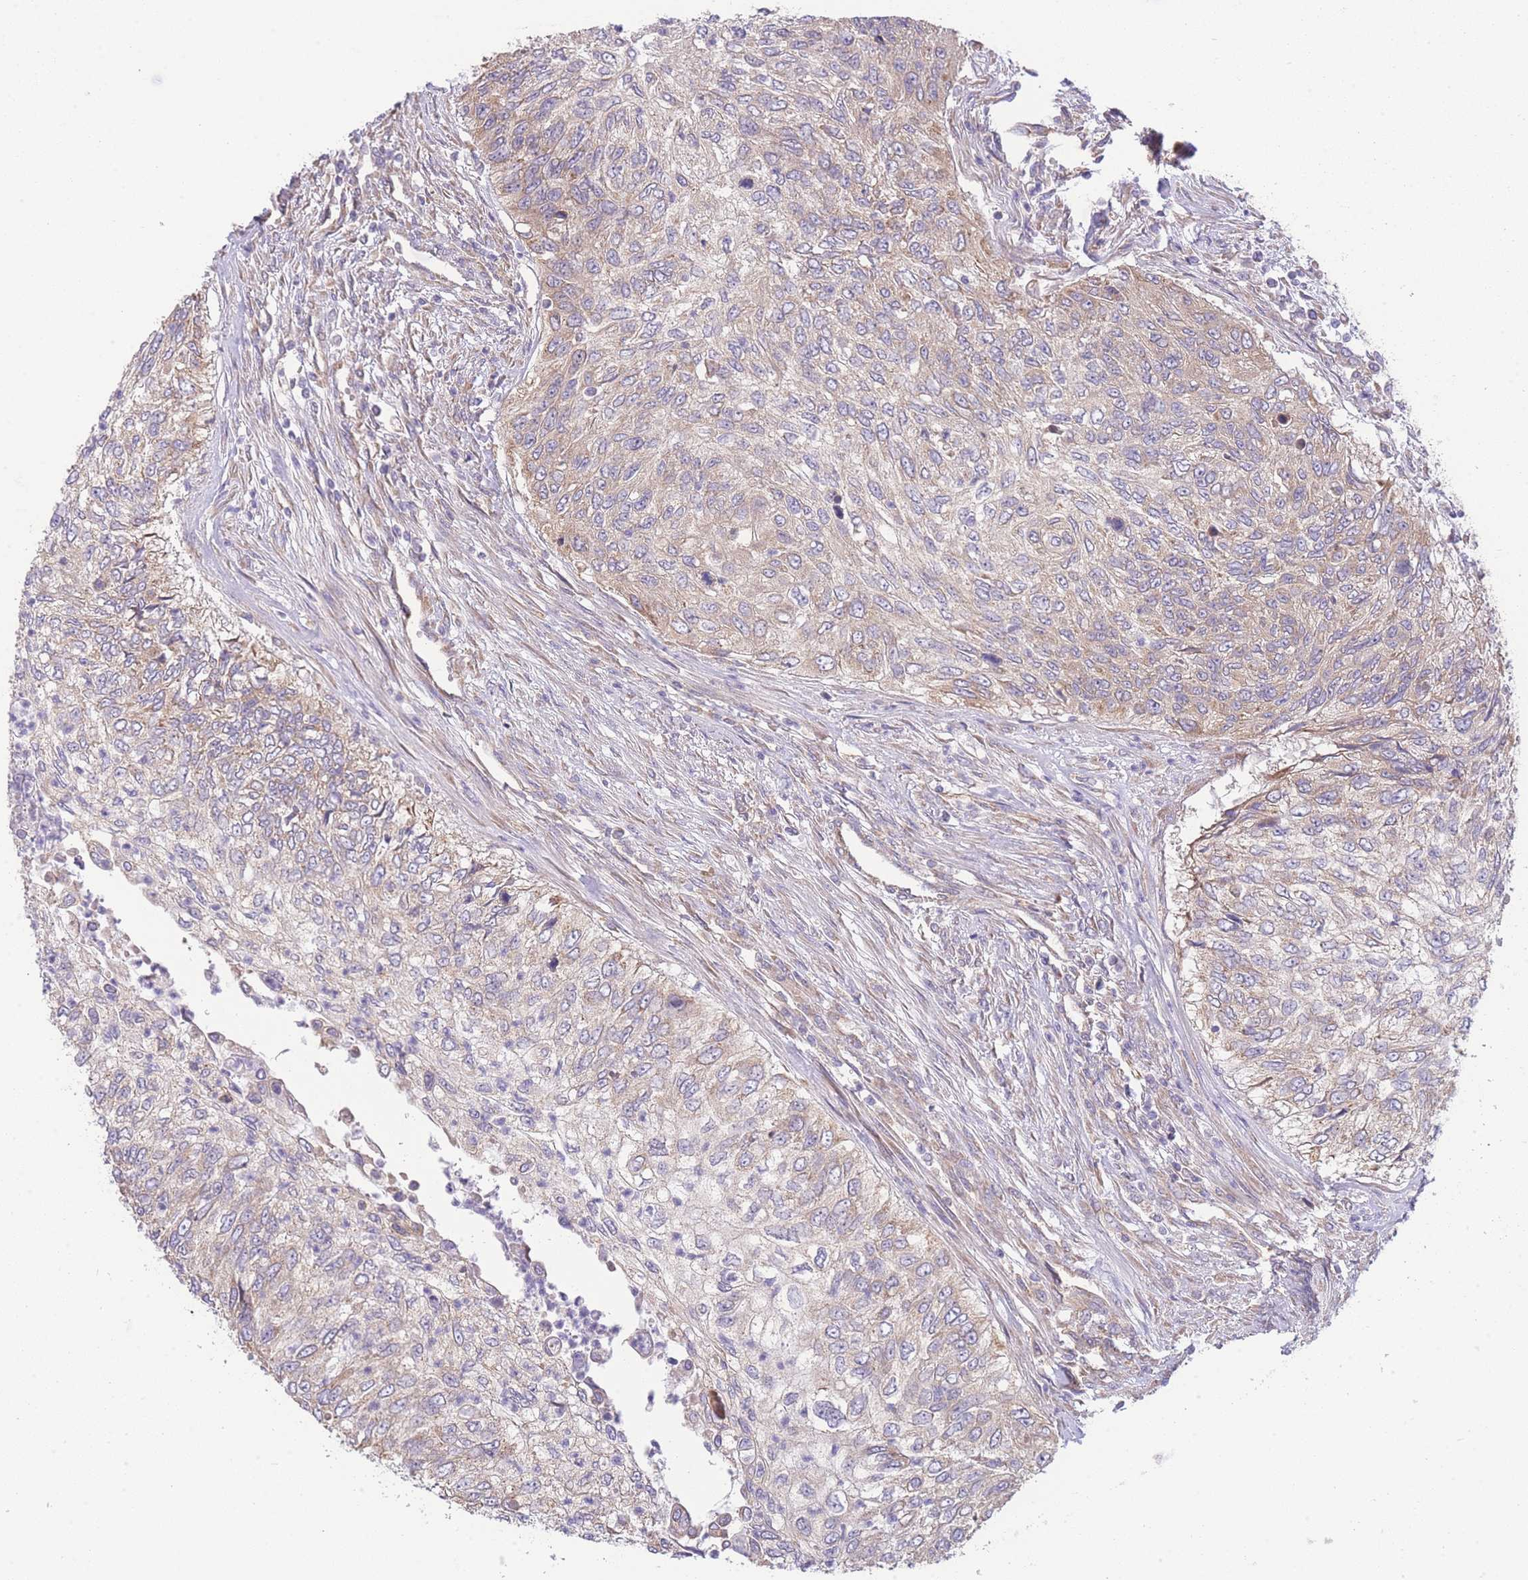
{"staining": {"intensity": "weak", "quantity": "25%-75%", "location": "cytoplasmic/membranous"}, "tissue": "urothelial cancer", "cell_type": "Tumor cells", "image_type": "cancer", "snomed": [{"axis": "morphology", "description": "Urothelial carcinoma, High grade"}, {"axis": "topography", "description": "Urinary bladder"}], "caption": "There is low levels of weak cytoplasmic/membranous positivity in tumor cells of high-grade urothelial carcinoma, as demonstrated by immunohistochemical staining (brown color).", "gene": "BEX1", "patient": {"sex": "female", "age": 60}}